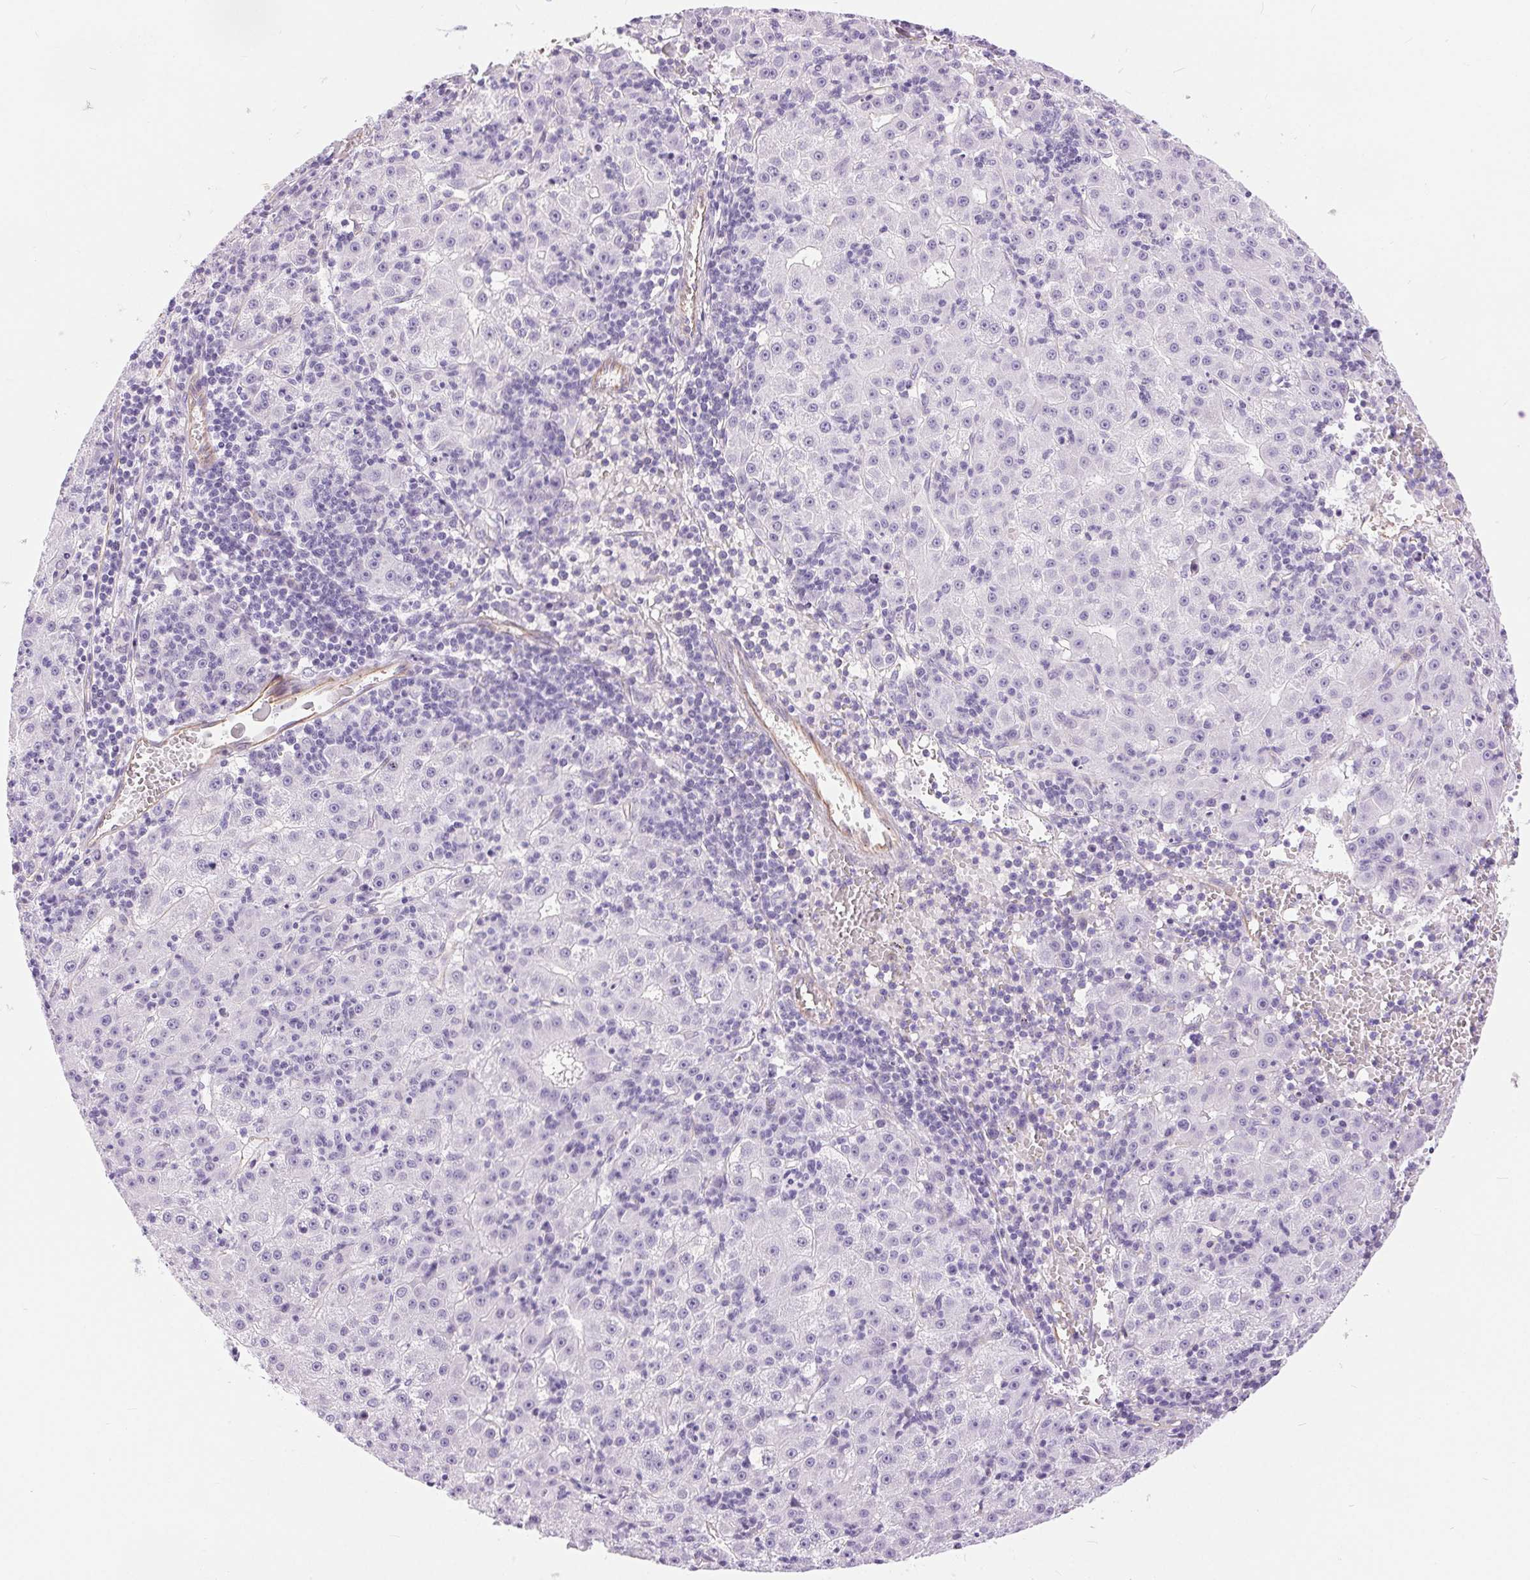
{"staining": {"intensity": "negative", "quantity": "none", "location": "none"}, "tissue": "liver cancer", "cell_type": "Tumor cells", "image_type": "cancer", "snomed": [{"axis": "morphology", "description": "Carcinoma, Hepatocellular, NOS"}, {"axis": "topography", "description": "Liver"}], "caption": "Liver cancer was stained to show a protein in brown. There is no significant expression in tumor cells. Nuclei are stained in blue.", "gene": "GFAP", "patient": {"sex": "male", "age": 76}}